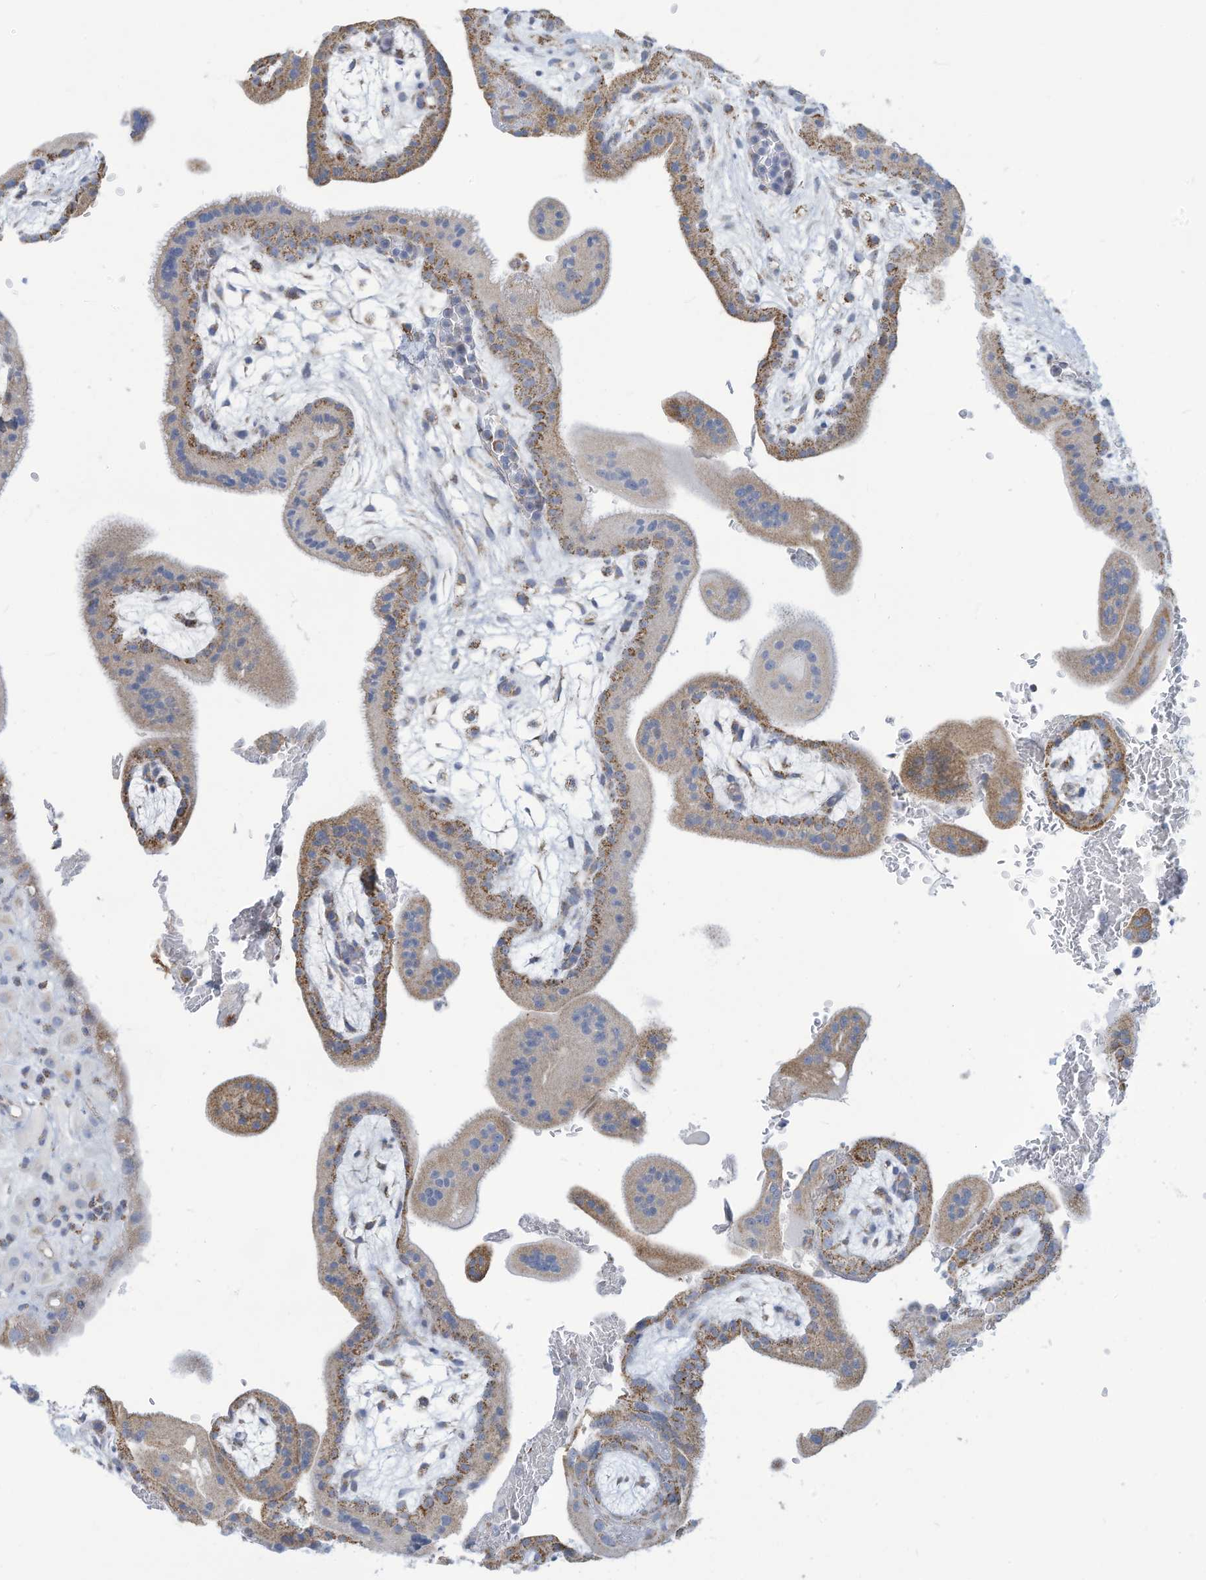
{"staining": {"intensity": "weak", "quantity": "<25%", "location": "cytoplasmic/membranous"}, "tissue": "placenta", "cell_type": "Decidual cells", "image_type": "normal", "snomed": [{"axis": "morphology", "description": "Normal tissue, NOS"}, {"axis": "topography", "description": "Placenta"}], "caption": "The histopathology image displays no significant staining in decidual cells of placenta.", "gene": "NLN", "patient": {"sex": "female", "age": 35}}